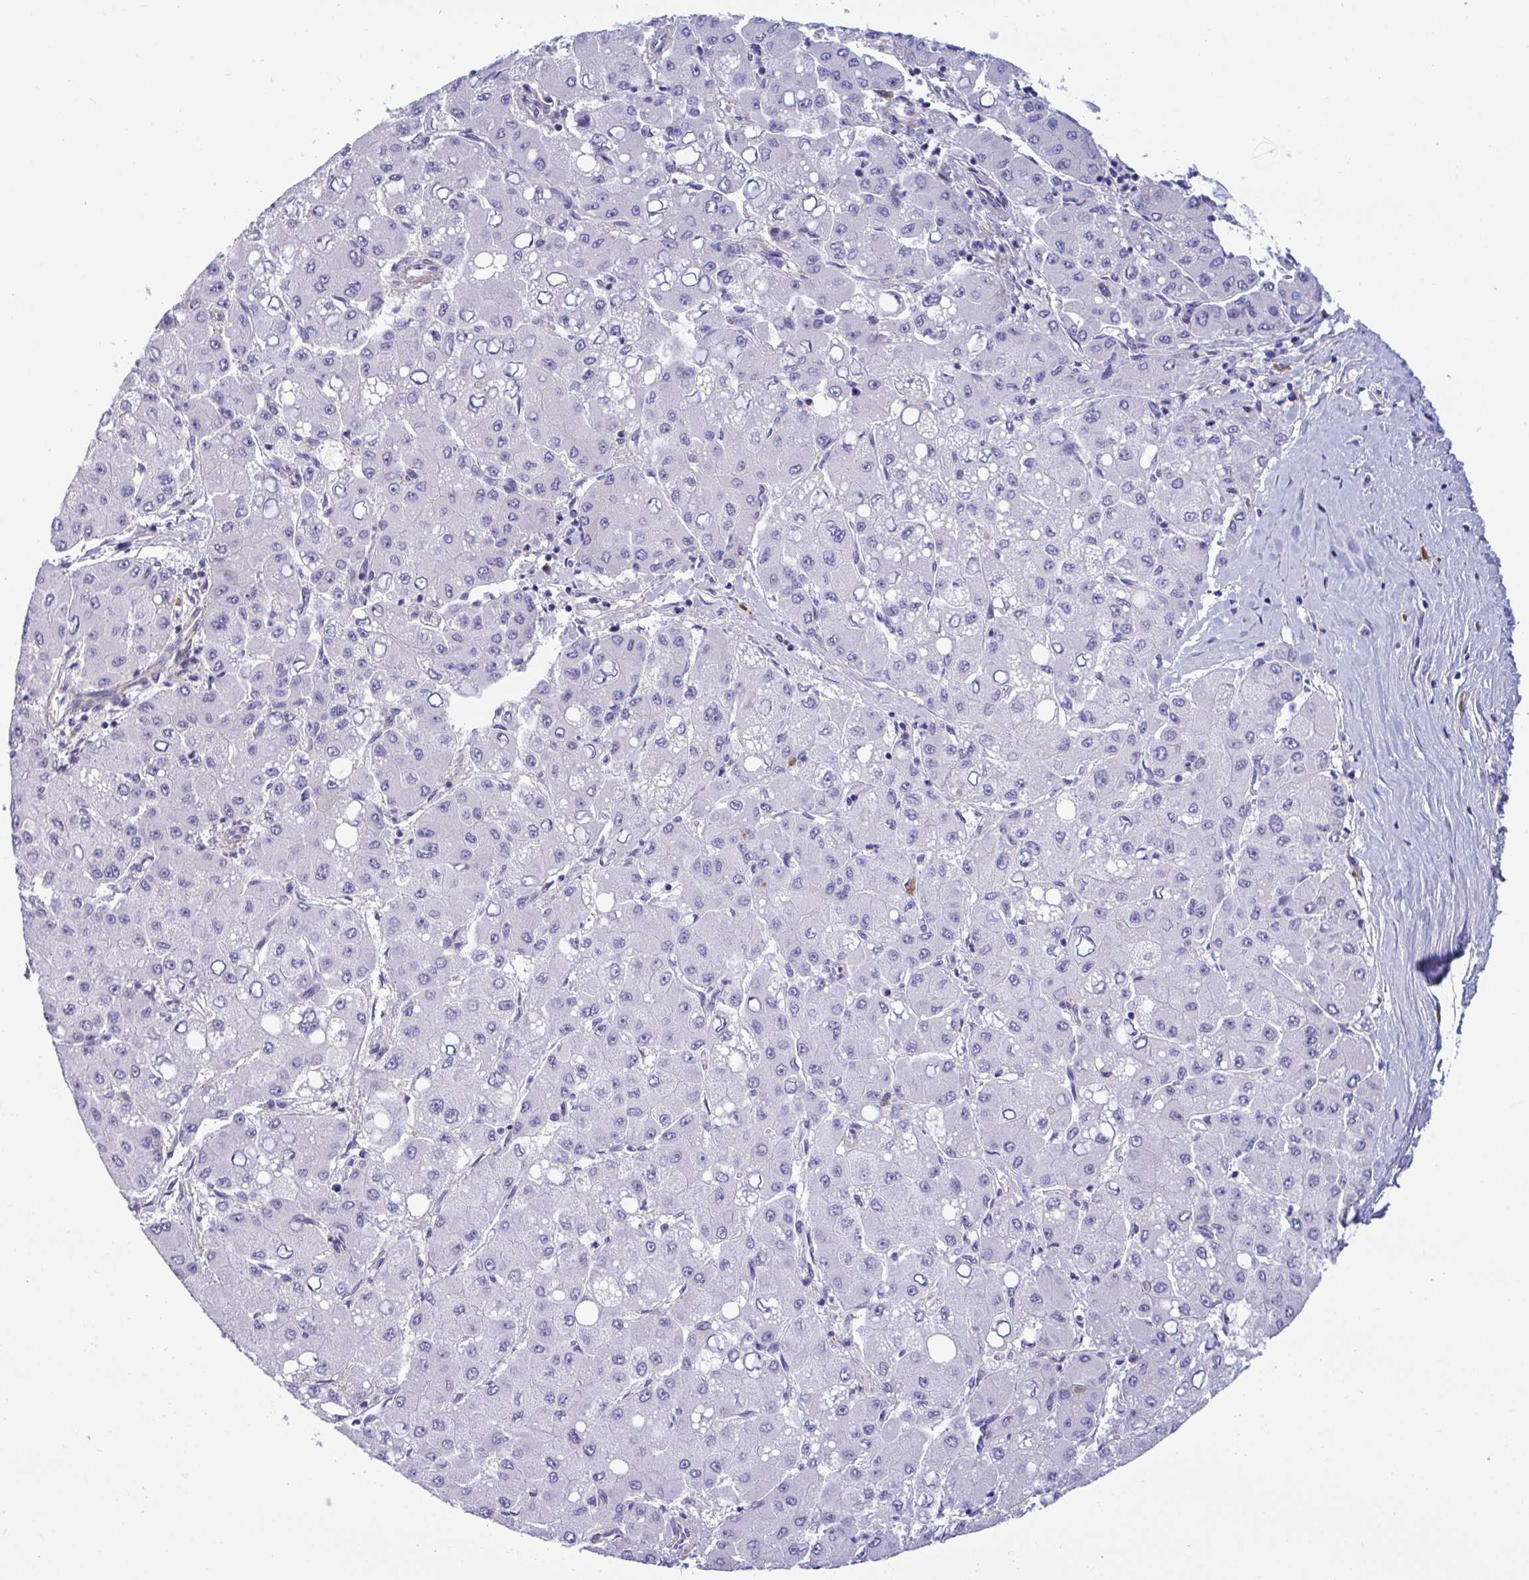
{"staining": {"intensity": "negative", "quantity": "none", "location": "none"}, "tissue": "liver cancer", "cell_type": "Tumor cells", "image_type": "cancer", "snomed": [{"axis": "morphology", "description": "Carcinoma, Hepatocellular, NOS"}, {"axis": "topography", "description": "Liver"}], "caption": "Tumor cells are negative for protein expression in human hepatocellular carcinoma (liver).", "gene": "MS4A14", "patient": {"sex": "male", "age": 40}}